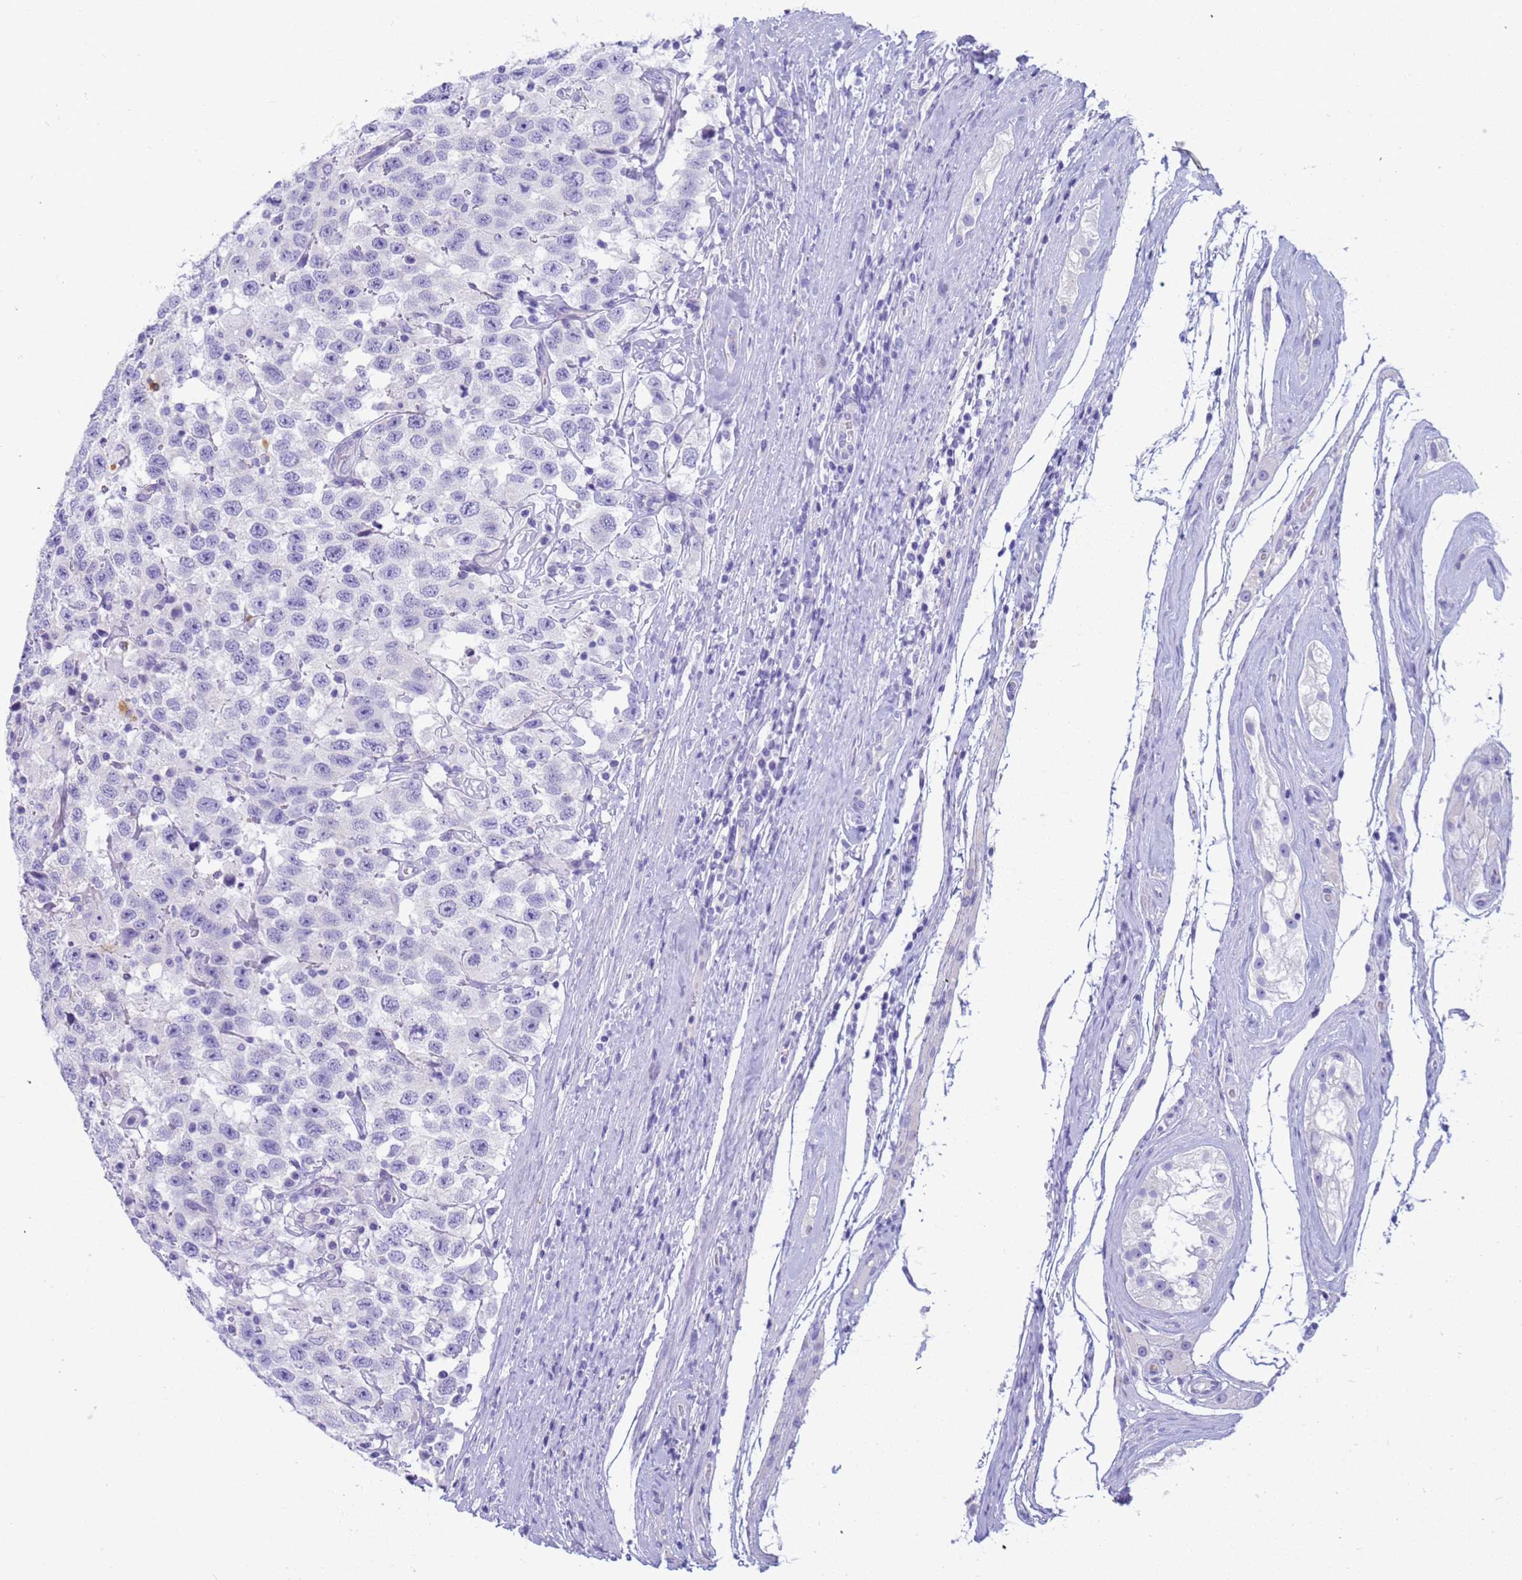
{"staining": {"intensity": "negative", "quantity": "none", "location": "none"}, "tissue": "testis cancer", "cell_type": "Tumor cells", "image_type": "cancer", "snomed": [{"axis": "morphology", "description": "Seminoma, NOS"}, {"axis": "topography", "description": "Testis"}], "caption": "Immunohistochemistry micrograph of neoplastic tissue: seminoma (testis) stained with DAB (3,3'-diaminobenzidine) reveals no significant protein expression in tumor cells.", "gene": "RNASE2", "patient": {"sex": "male", "age": 41}}